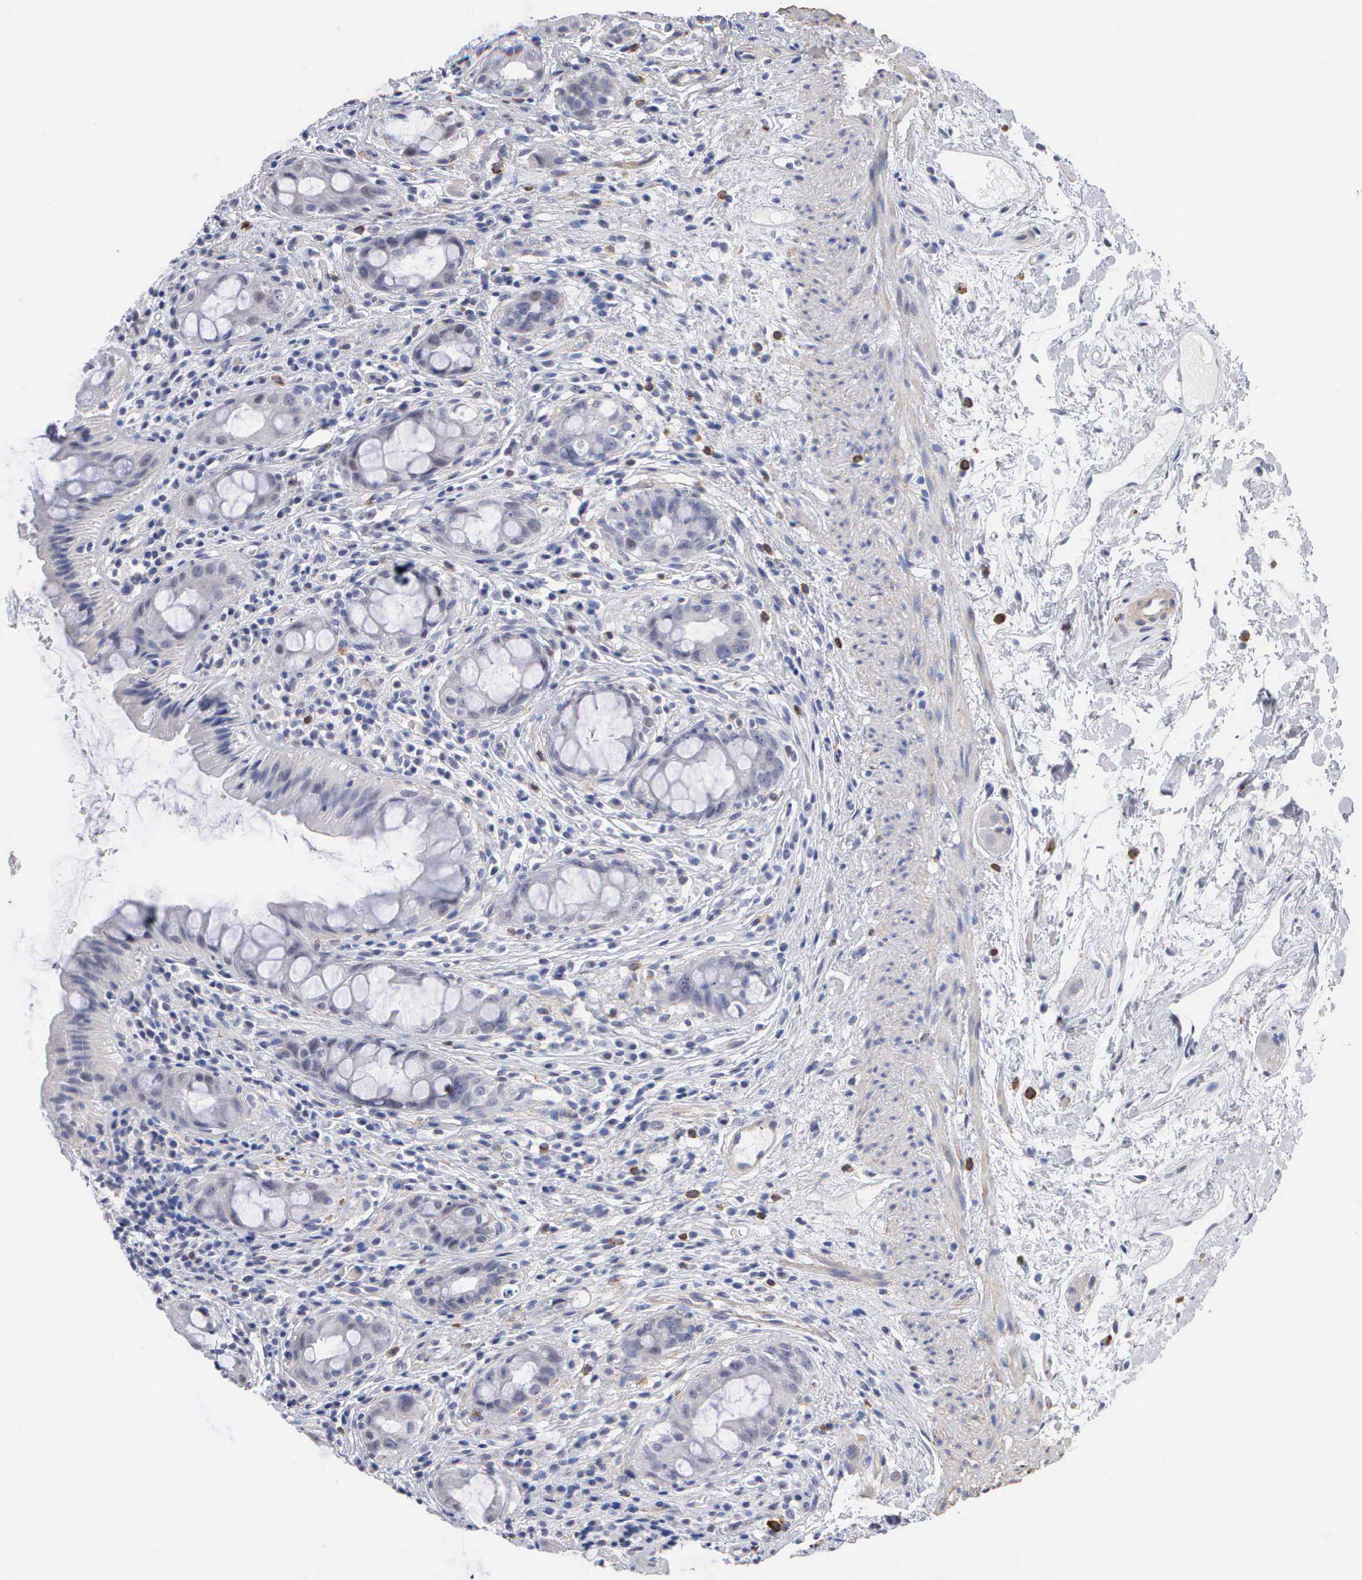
{"staining": {"intensity": "negative", "quantity": "none", "location": "none"}, "tissue": "rectum", "cell_type": "Glandular cells", "image_type": "normal", "snomed": [{"axis": "morphology", "description": "Normal tissue, NOS"}, {"axis": "topography", "description": "Rectum"}], "caption": "This is an IHC histopathology image of benign human rectum. There is no staining in glandular cells.", "gene": "ELFN2", "patient": {"sex": "female", "age": 60}}